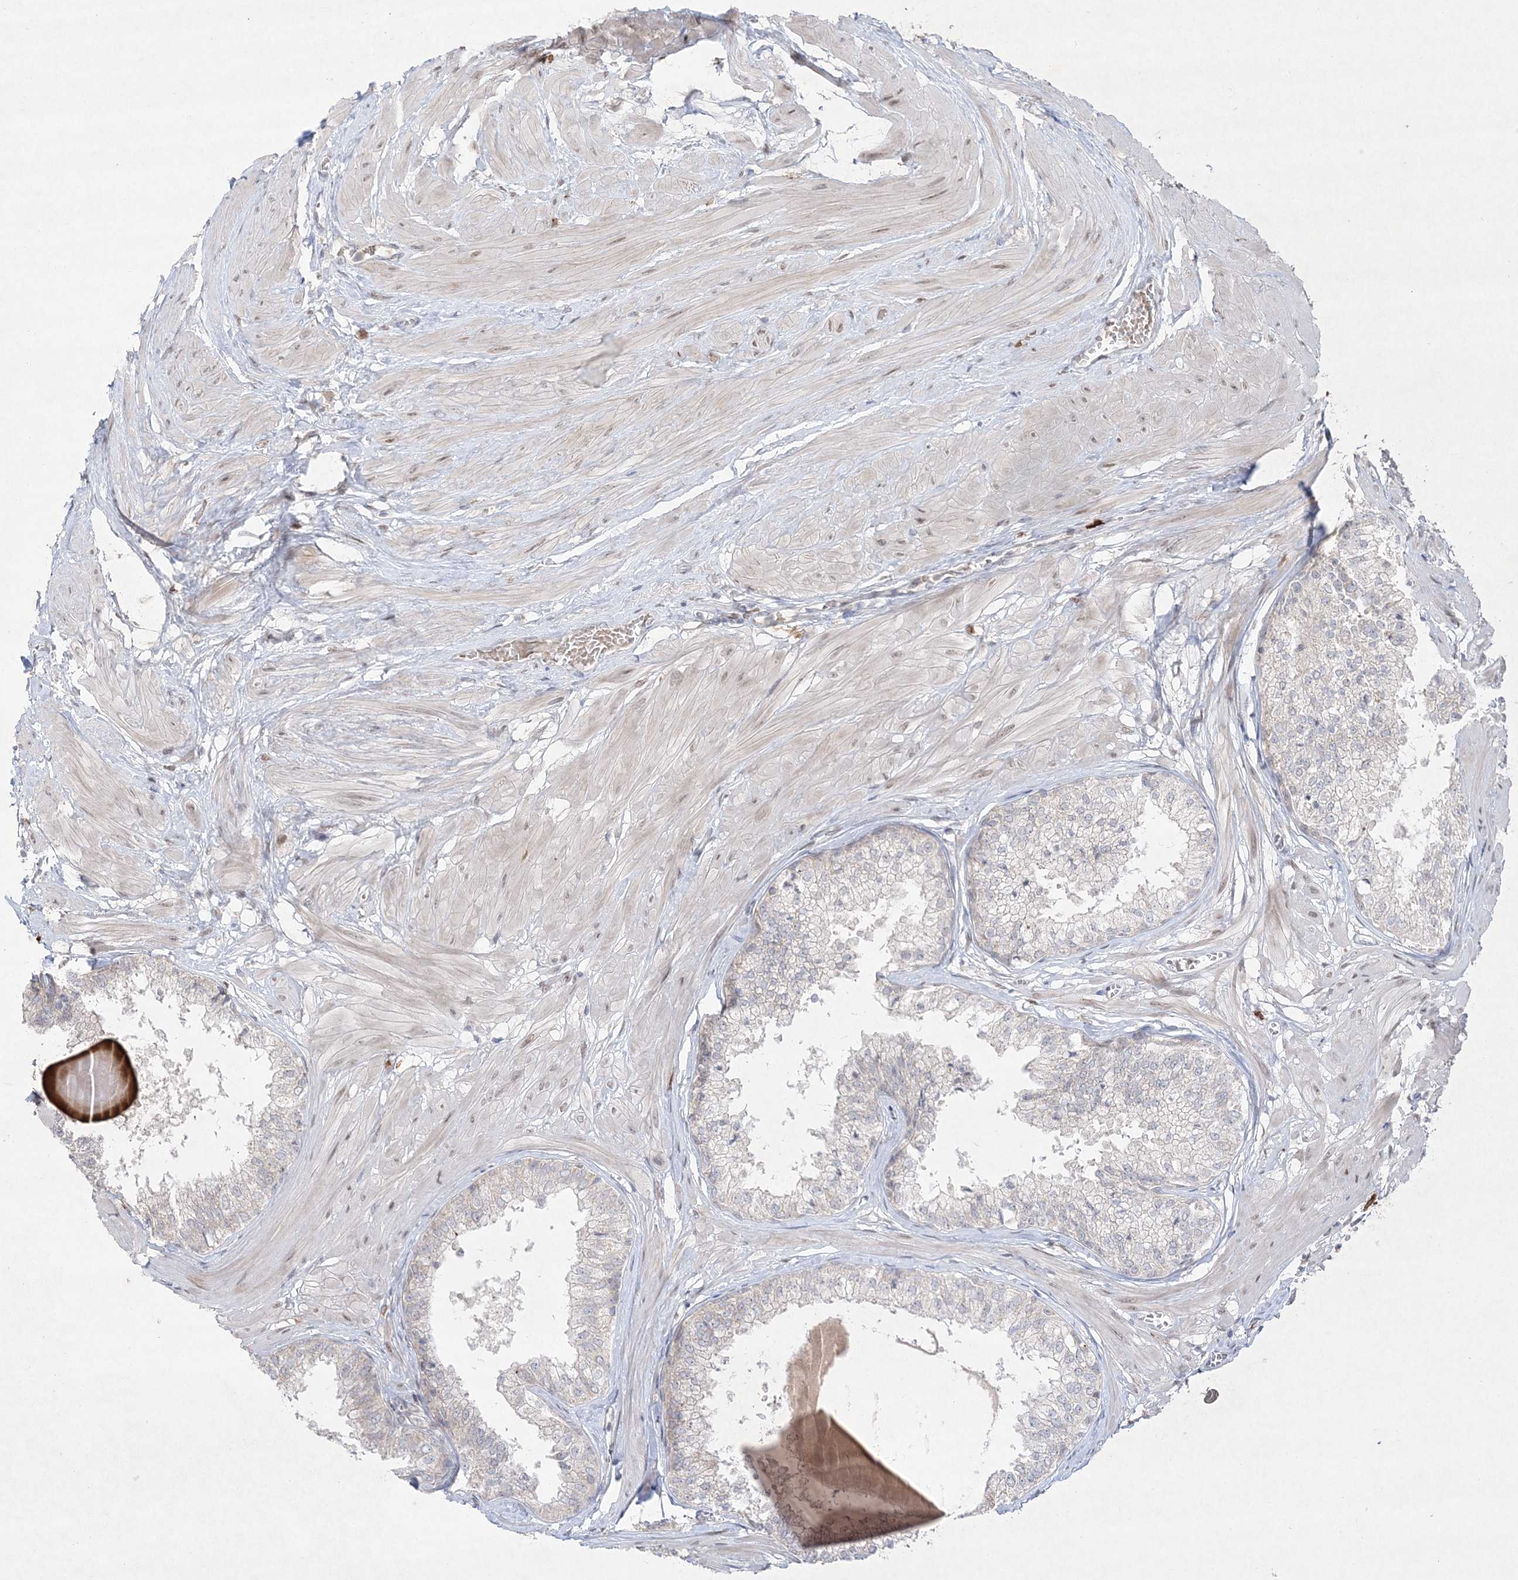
{"staining": {"intensity": "negative", "quantity": "none", "location": "none"}, "tissue": "prostate", "cell_type": "Glandular cells", "image_type": "normal", "snomed": [{"axis": "morphology", "description": "Normal tissue, NOS"}, {"axis": "topography", "description": "Prostate"}], "caption": "Image shows no protein positivity in glandular cells of benign prostate.", "gene": "CLNK", "patient": {"sex": "male", "age": 48}}